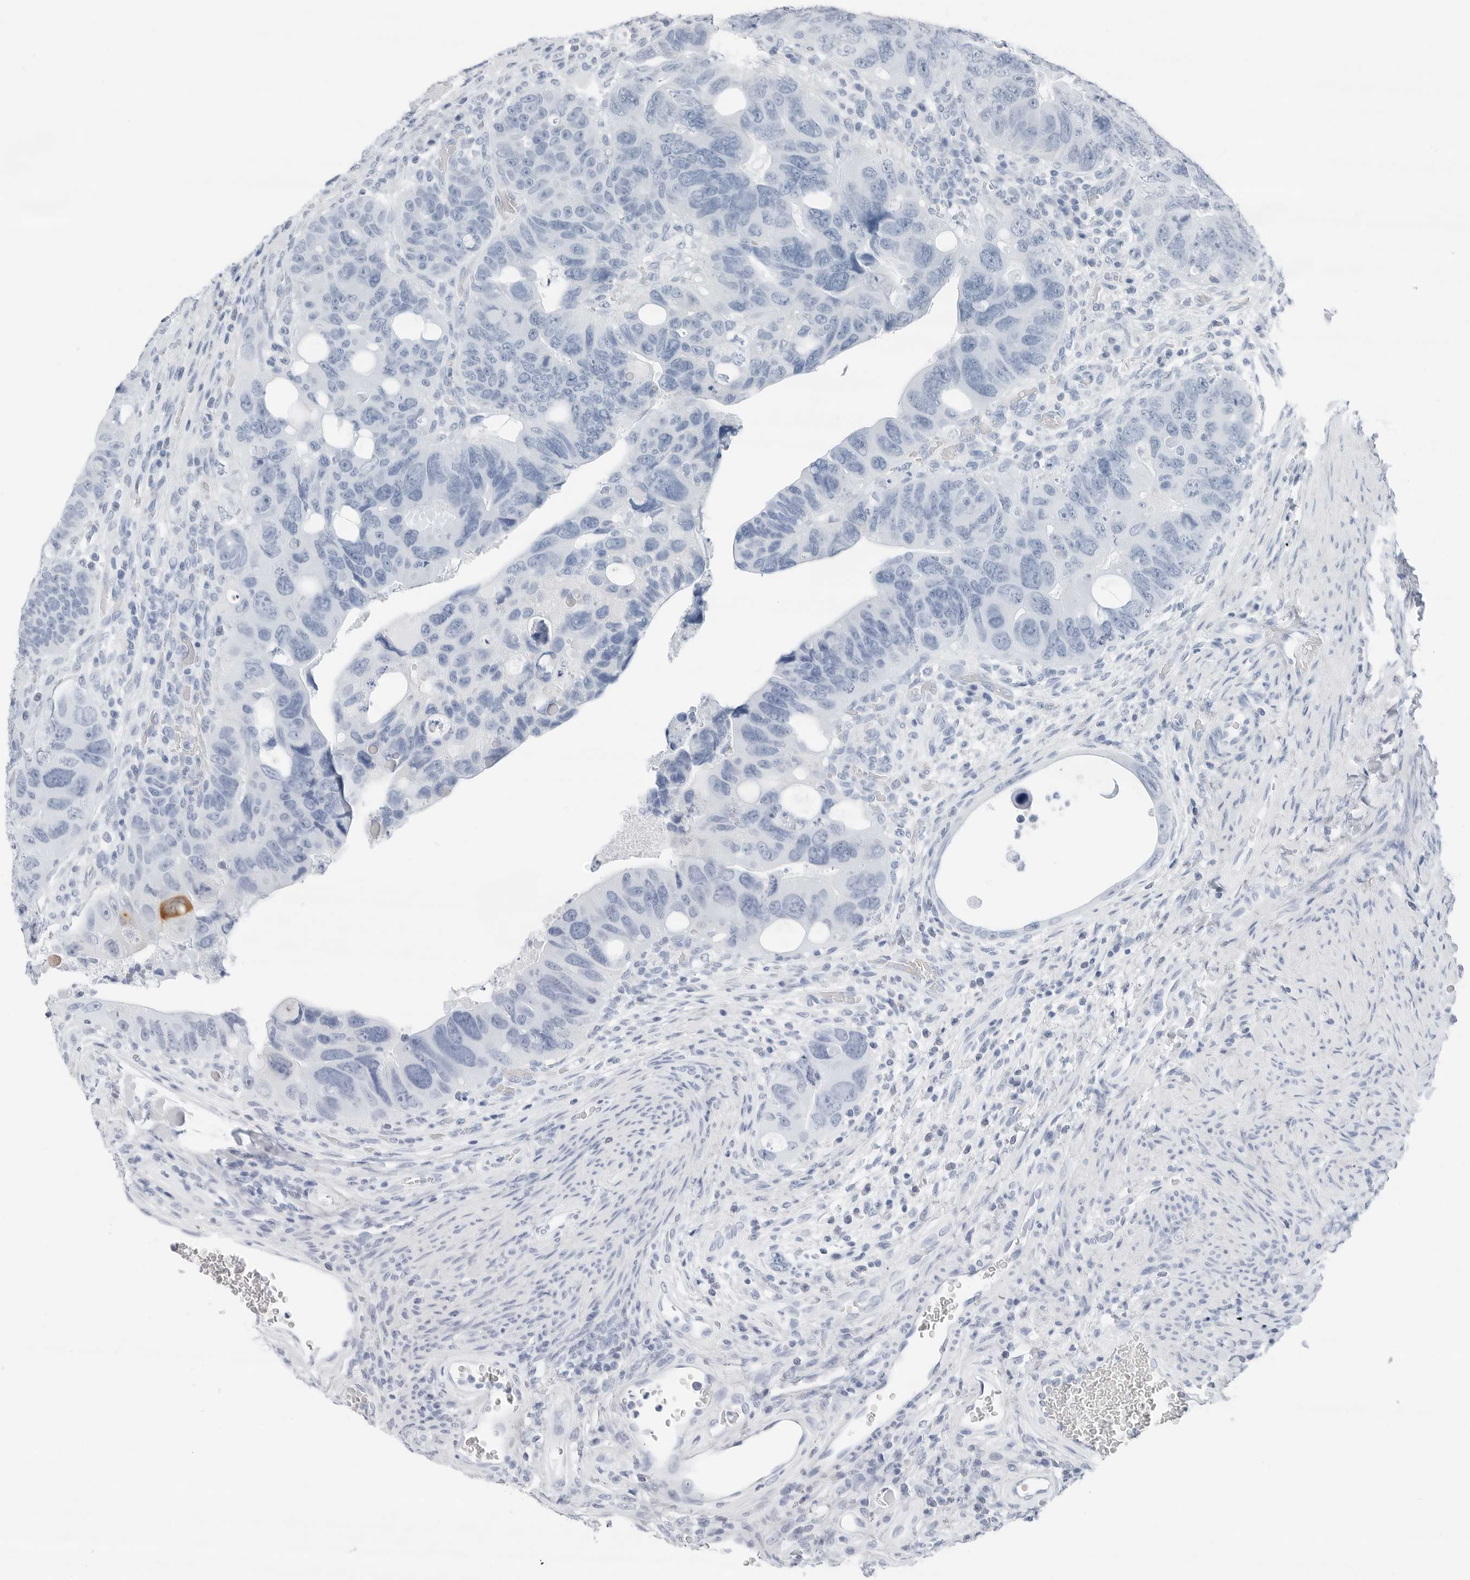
{"staining": {"intensity": "negative", "quantity": "none", "location": "none"}, "tissue": "colorectal cancer", "cell_type": "Tumor cells", "image_type": "cancer", "snomed": [{"axis": "morphology", "description": "Adenocarcinoma, NOS"}, {"axis": "topography", "description": "Rectum"}], "caption": "An immunohistochemistry (IHC) image of colorectal cancer (adenocarcinoma) is shown. There is no staining in tumor cells of colorectal cancer (adenocarcinoma).", "gene": "SLPI", "patient": {"sex": "male", "age": 59}}